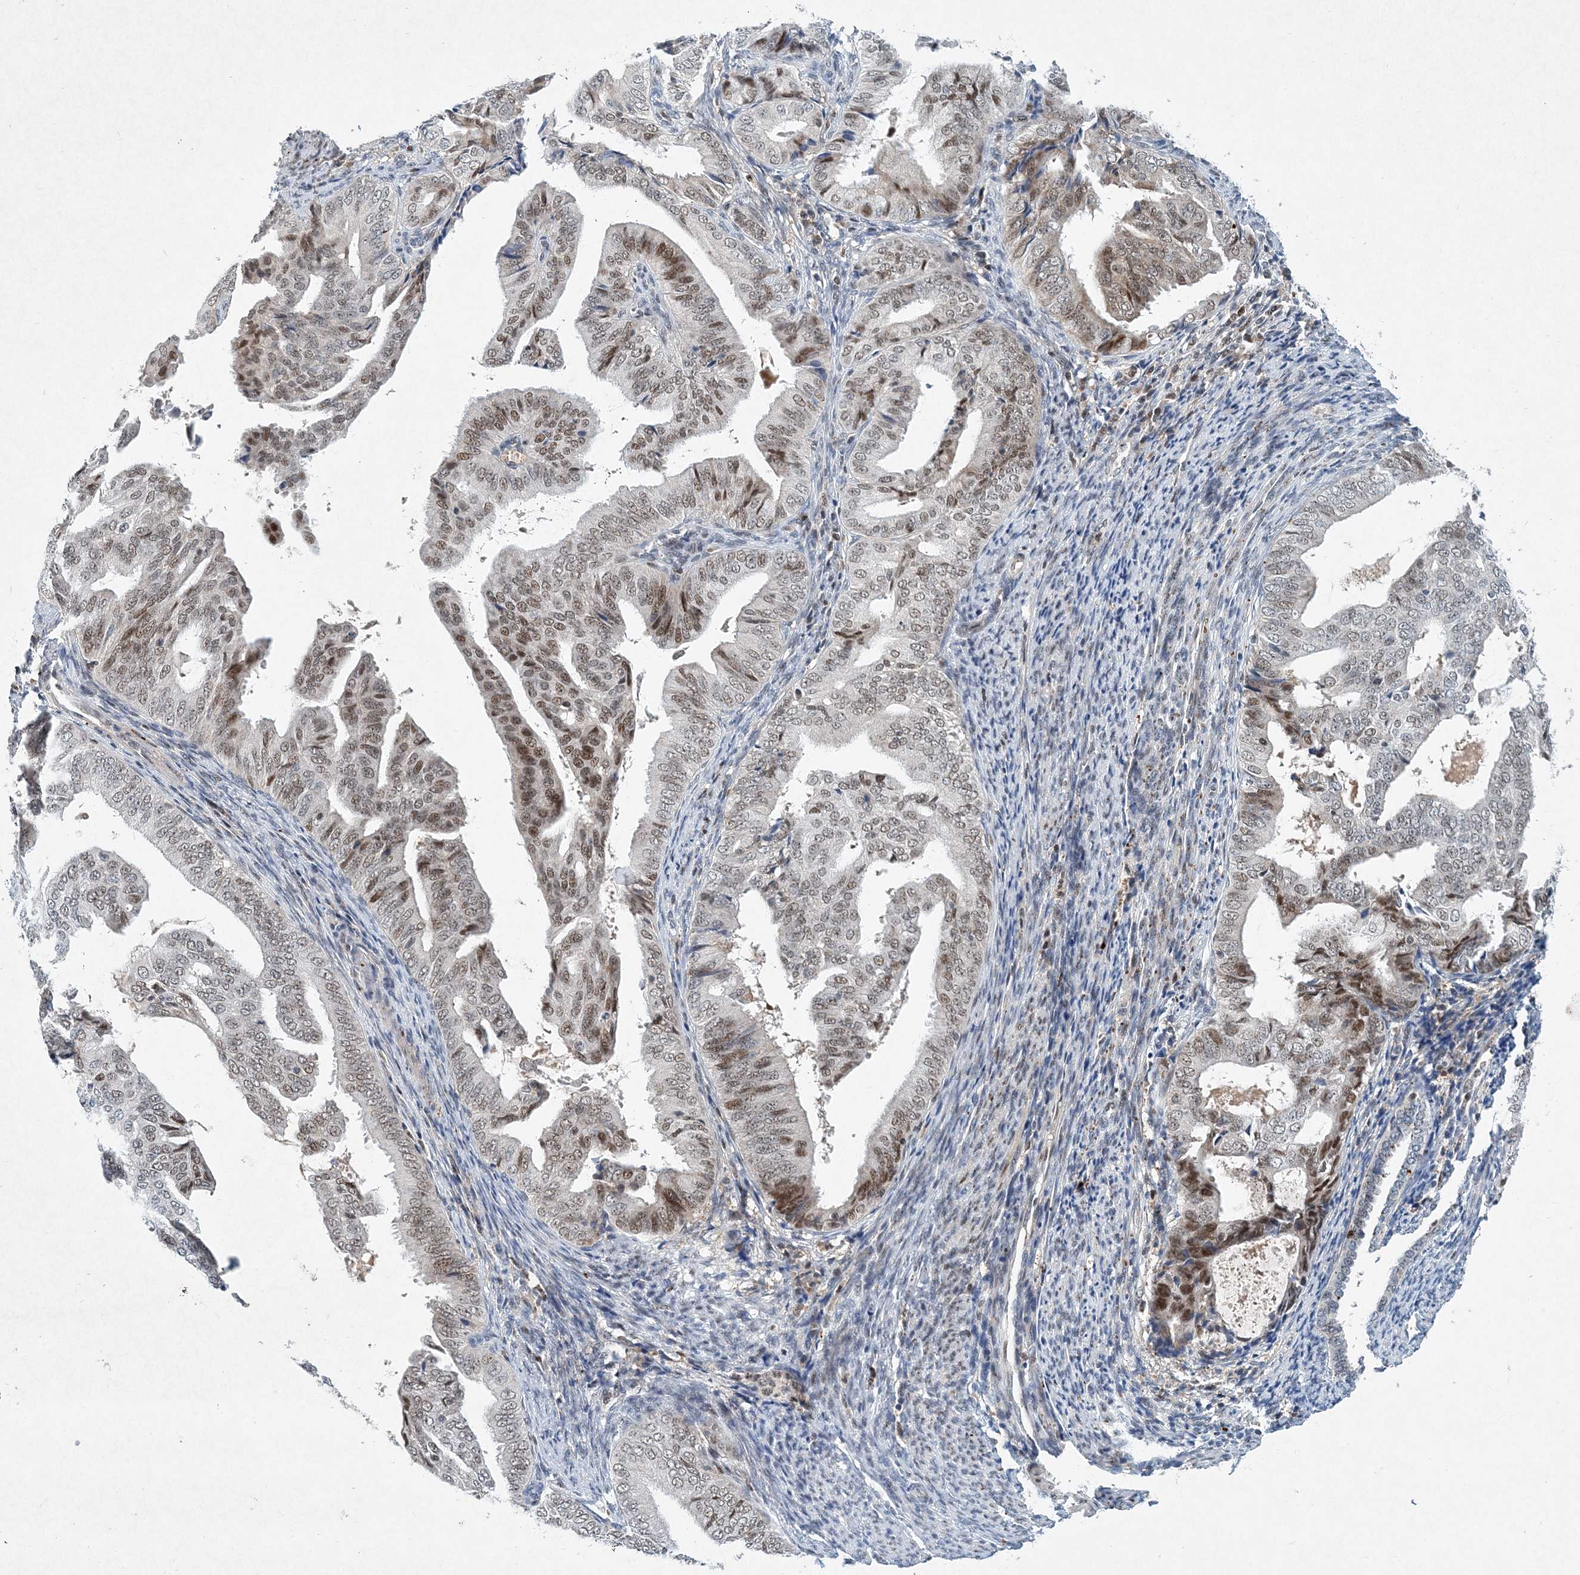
{"staining": {"intensity": "moderate", "quantity": "25%-75%", "location": "nuclear"}, "tissue": "endometrial cancer", "cell_type": "Tumor cells", "image_type": "cancer", "snomed": [{"axis": "morphology", "description": "Adenocarcinoma, NOS"}, {"axis": "topography", "description": "Endometrium"}], "caption": "IHC staining of endometrial cancer, which exhibits medium levels of moderate nuclear positivity in approximately 25%-75% of tumor cells indicating moderate nuclear protein staining. The staining was performed using DAB (brown) for protein detection and nuclei were counterstained in hematoxylin (blue).", "gene": "KPNA4", "patient": {"sex": "female", "age": 58}}